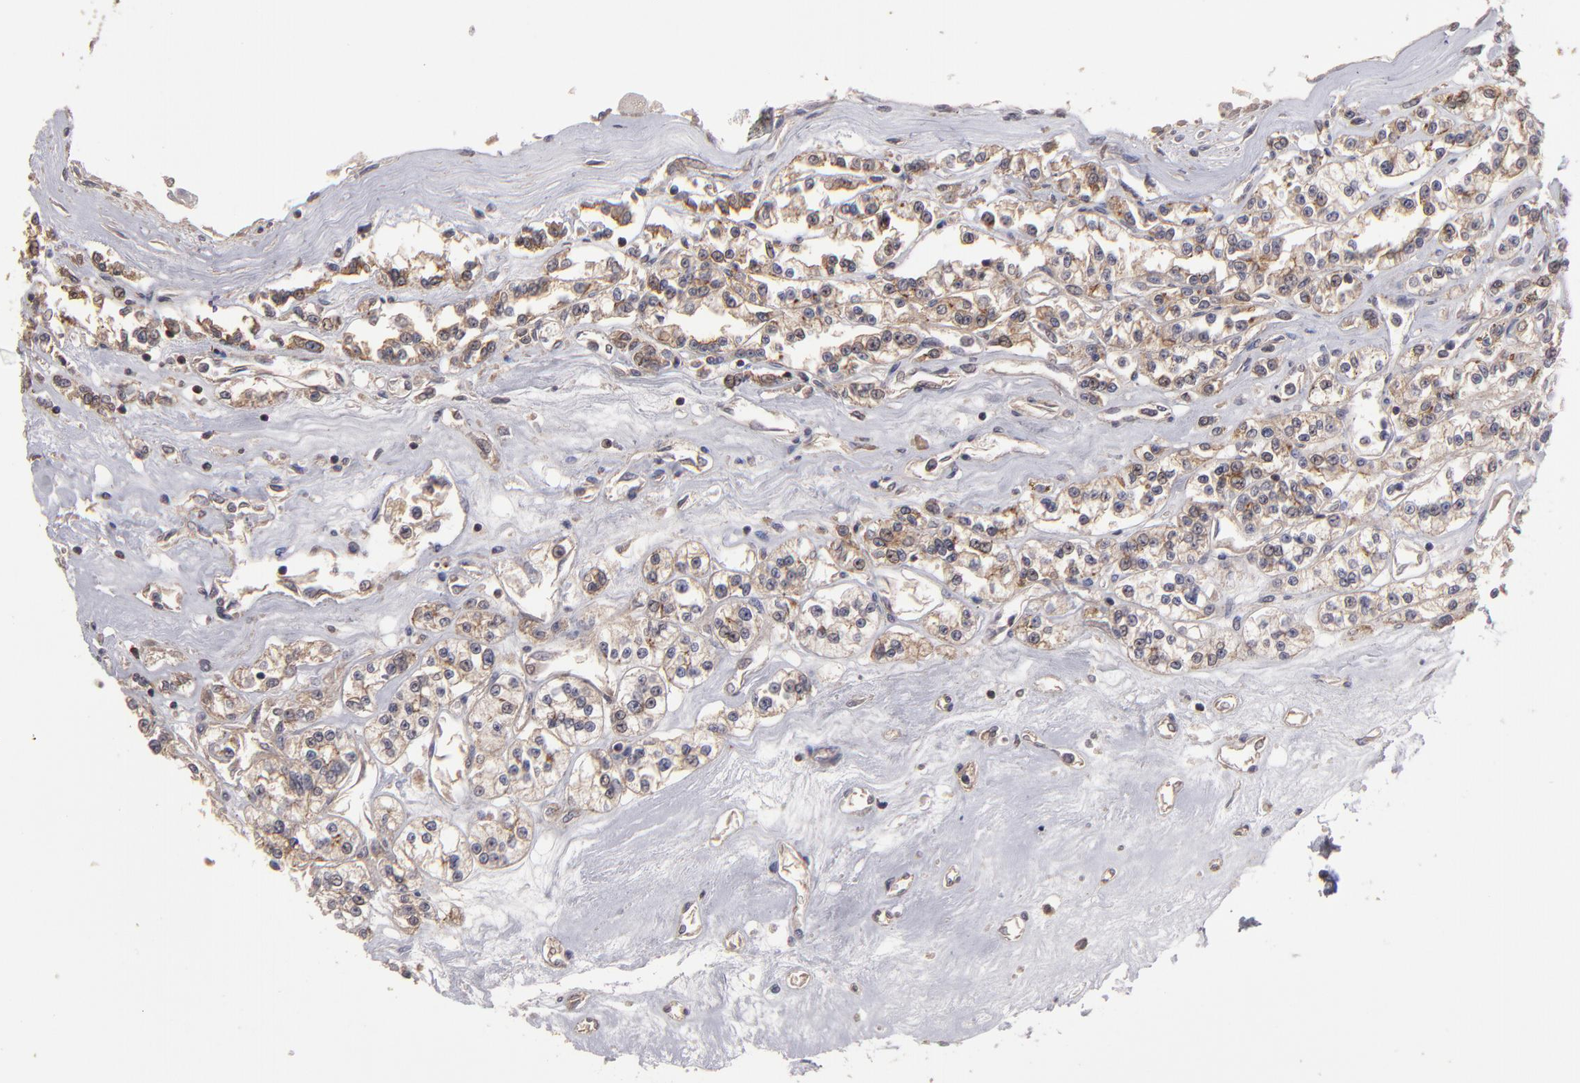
{"staining": {"intensity": "moderate", "quantity": "<25%", "location": "cytoplasmic/membranous"}, "tissue": "renal cancer", "cell_type": "Tumor cells", "image_type": "cancer", "snomed": [{"axis": "morphology", "description": "Adenocarcinoma, NOS"}, {"axis": "topography", "description": "Kidney"}], "caption": "Renal cancer (adenocarcinoma) stained for a protein (brown) shows moderate cytoplasmic/membranous positive positivity in about <25% of tumor cells.", "gene": "NF2", "patient": {"sex": "female", "age": 76}}